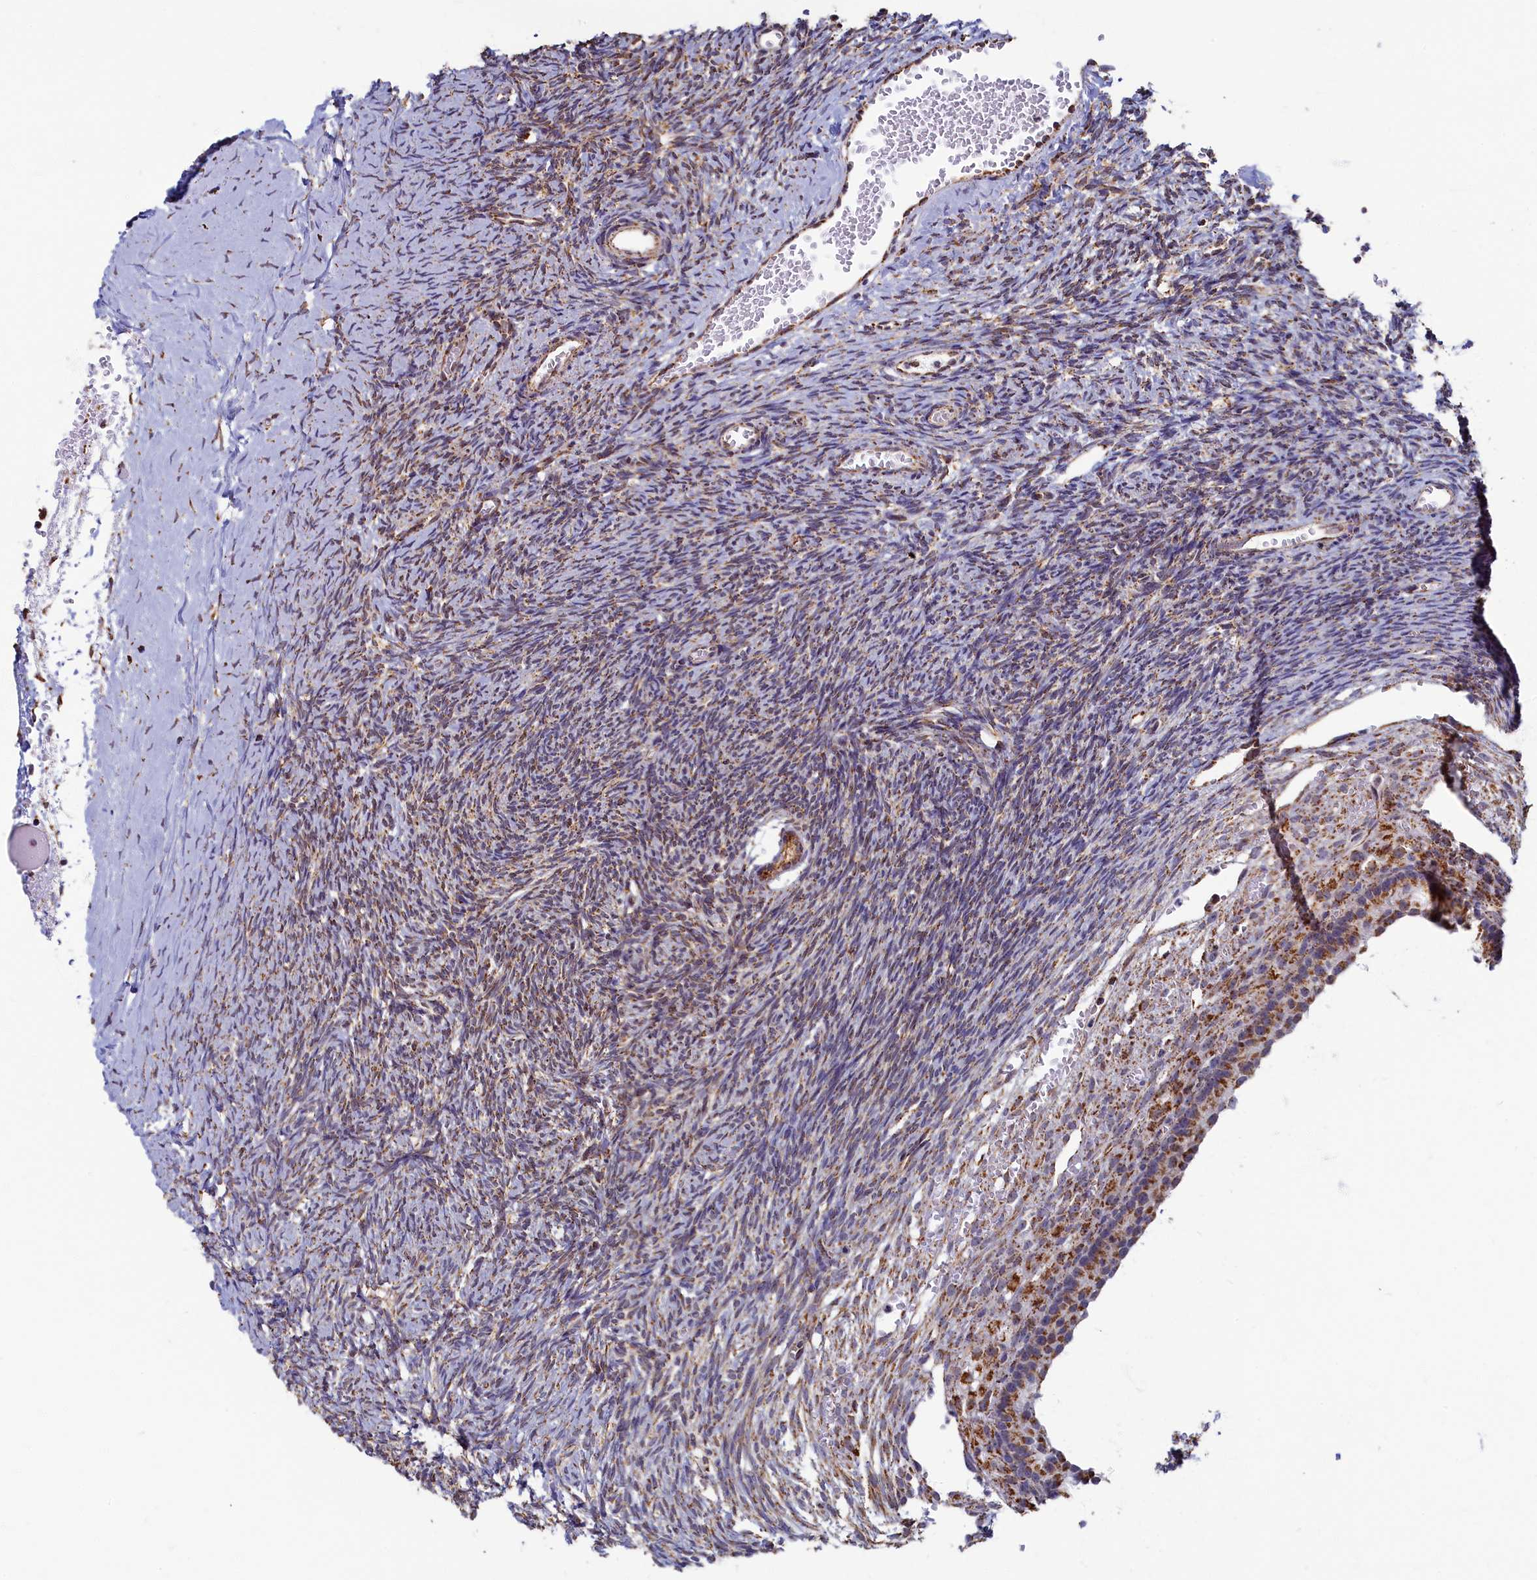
{"staining": {"intensity": "moderate", "quantity": ">75%", "location": "cytoplasmic/membranous"}, "tissue": "ovary", "cell_type": "Follicle cells", "image_type": "normal", "snomed": [{"axis": "morphology", "description": "Normal tissue, NOS"}, {"axis": "topography", "description": "Ovary"}], "caption": "This micrograph reveals immunohistochemistry staining of normal ovary, with medium moderate cytoplasmic/membranous expression in approximately >75% of follicle cells.", "gene": "SPR", "patient": {"sex": "female", "age": 39}}